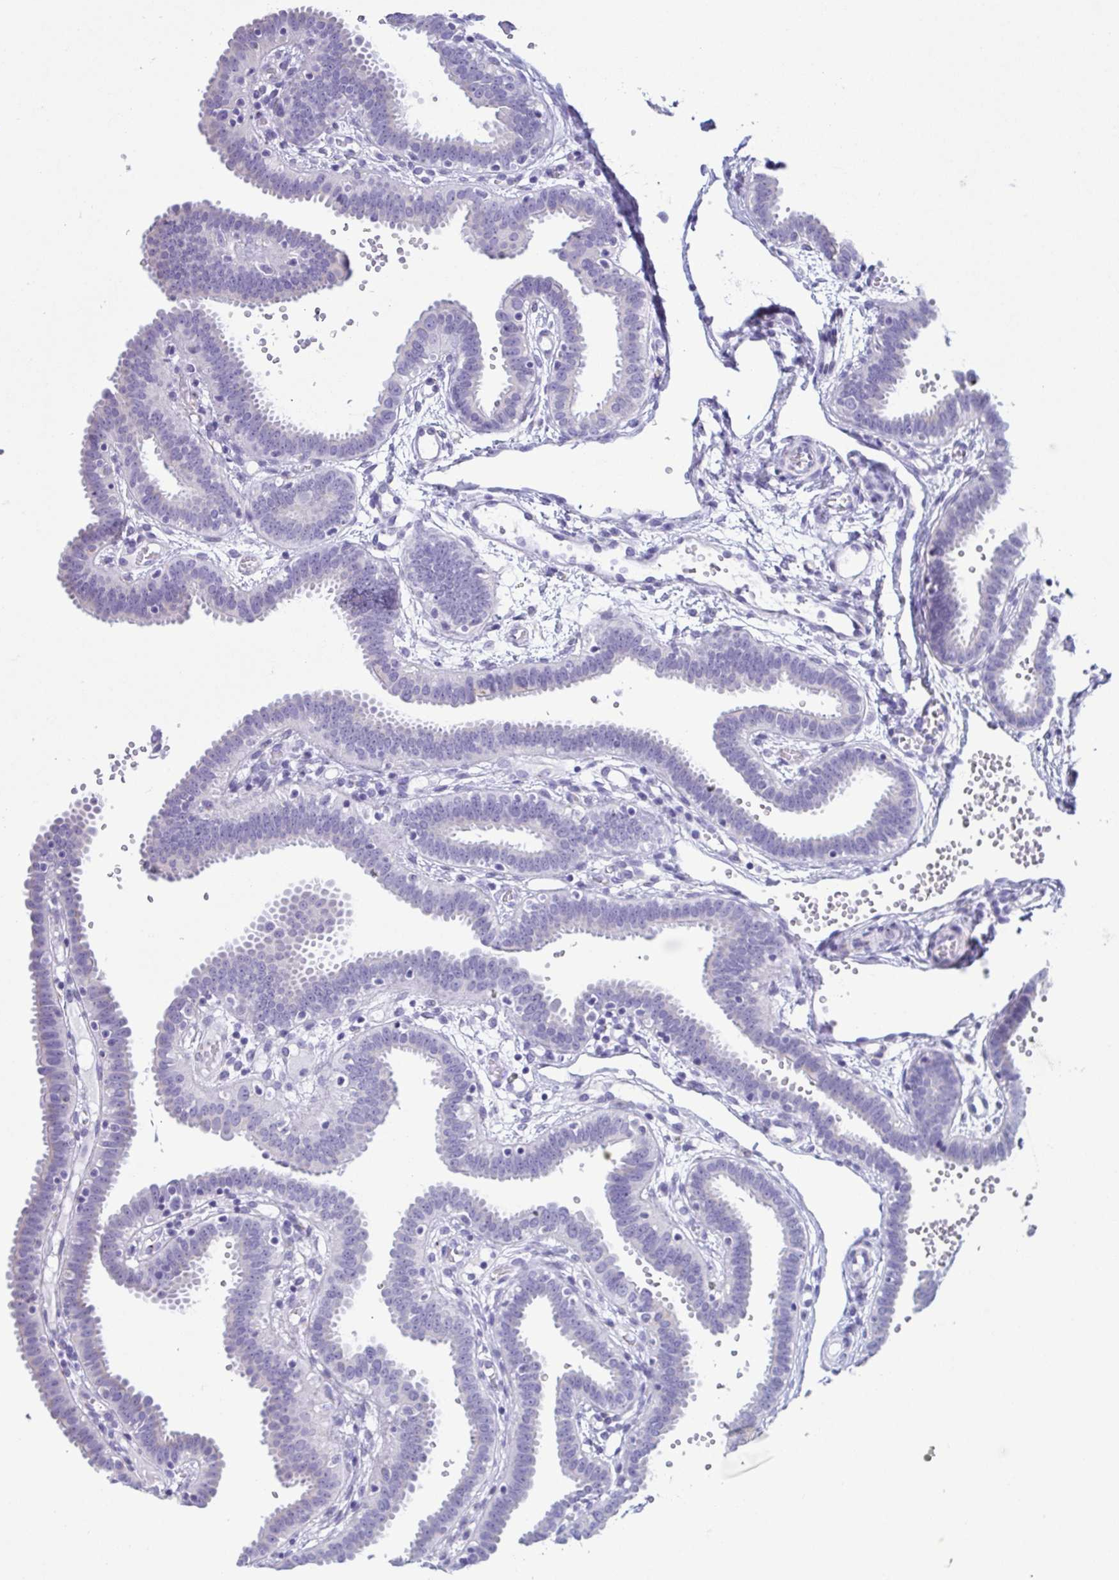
{"staining": {"intensity": "negative", "quantity": "none", "location": "none"}, "tissue": "fallopian tube", "cell_type": "Glandular cells", "image_type": "normal", "snomed": [{"axis": "morphology", "description": "Normal tissue, NOS"}, {"axis": "topography", "description": "Fallopian tube"}], "caption": "Glandular cells show no significant protein expression in benign fallopian tube. Nuclei are stained in blue.", "gene": "SULT1B1", "patient": {"sex": "female", "age": 37}}